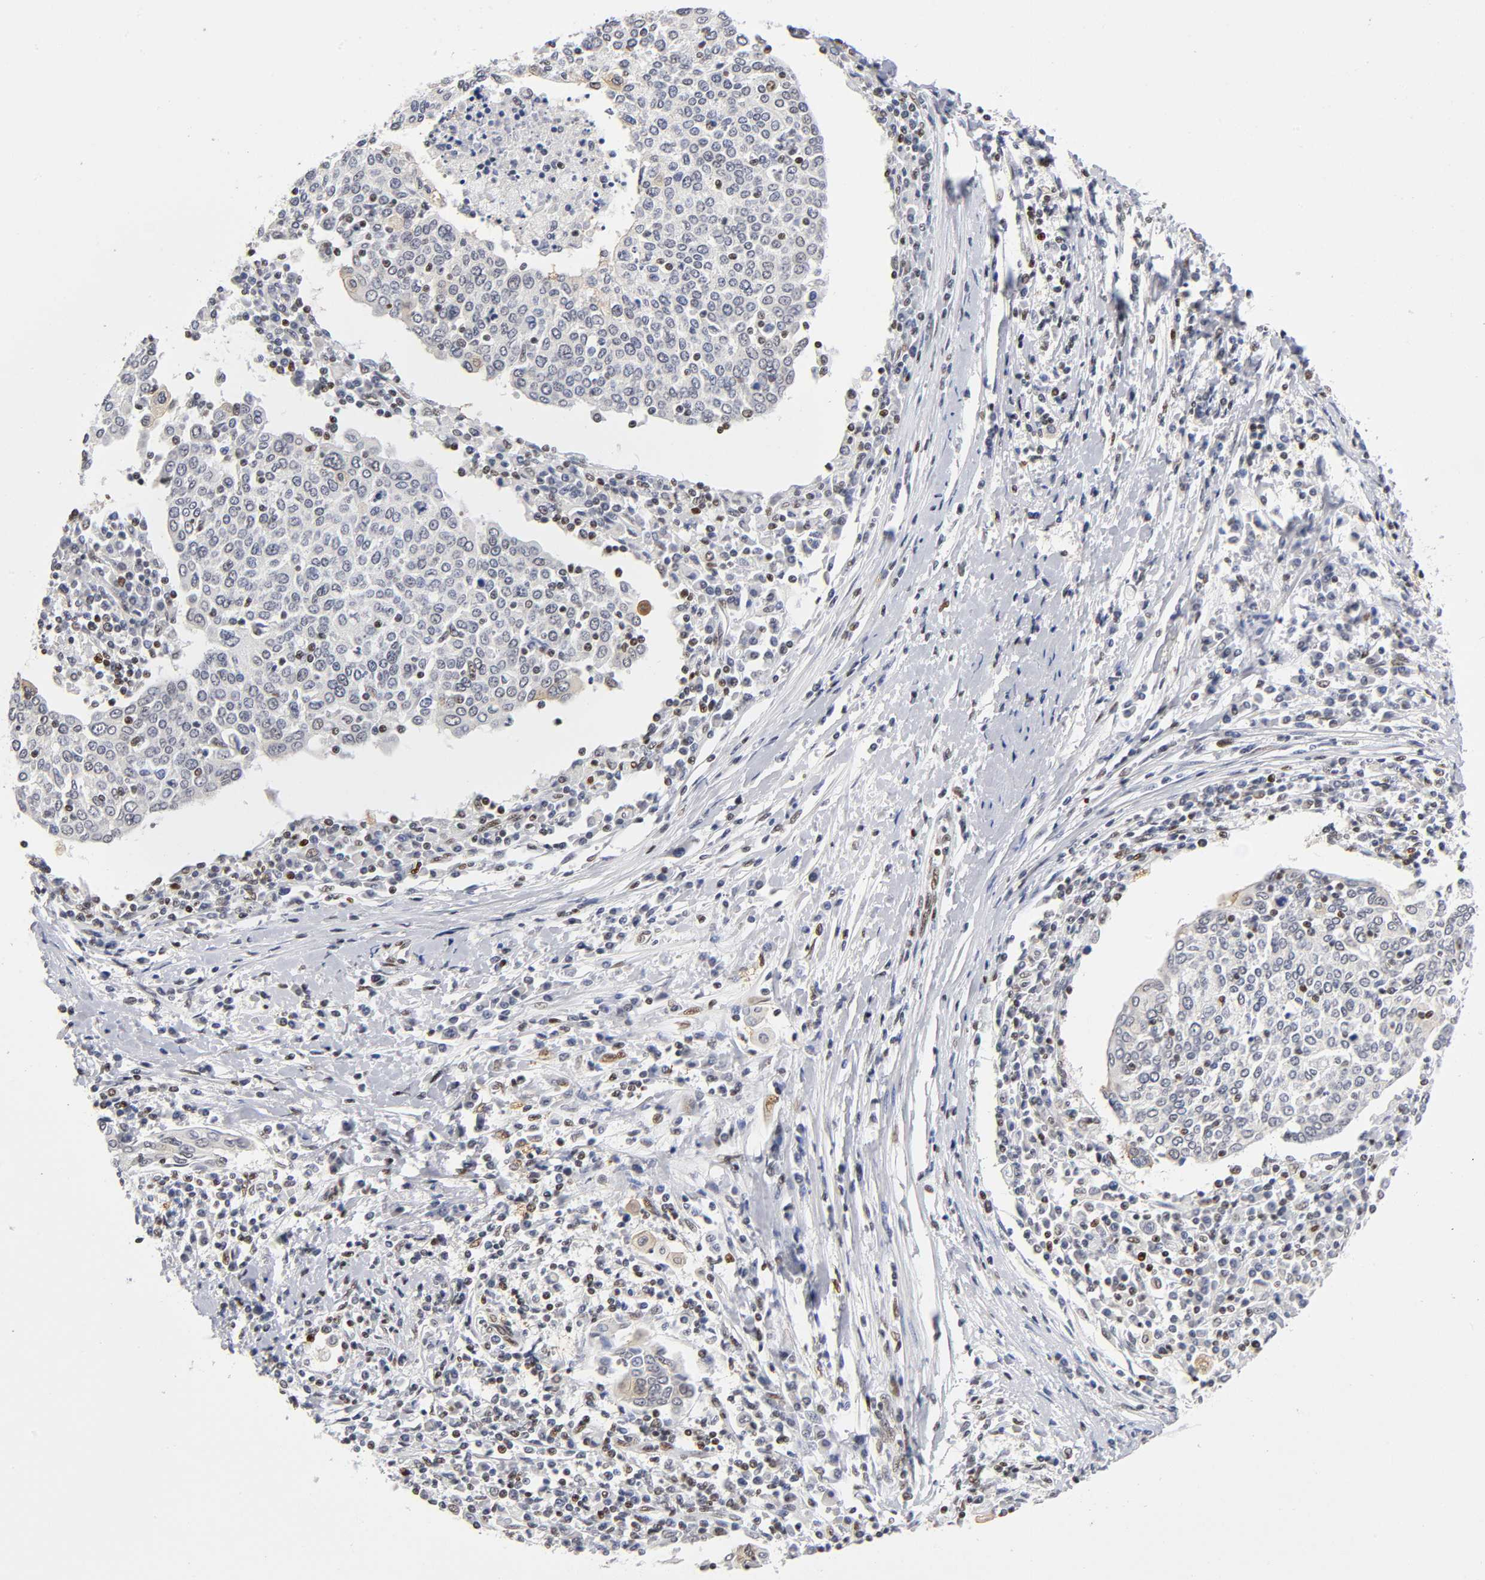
{"staining": {"intensity": "weak", "quantity": "<25%", "location": "cytoplasmic/membranous"}, "tissue": "cervical cancer", "cell_type": "Tumor cells", "image_type": "cancer", "snomed": [{"axis": "morphology", "description": "Squamous cell carcinoma, NOS"}, {"axis": "topography", "description": "Cervix"}], "caption": "Human cervical cancer stained for a protein using immunohistochemistry (IHC) exhibits no expression in tumor cells.", "gene": "NR3C1", "patient": {"sex": "female", "age": 40}}